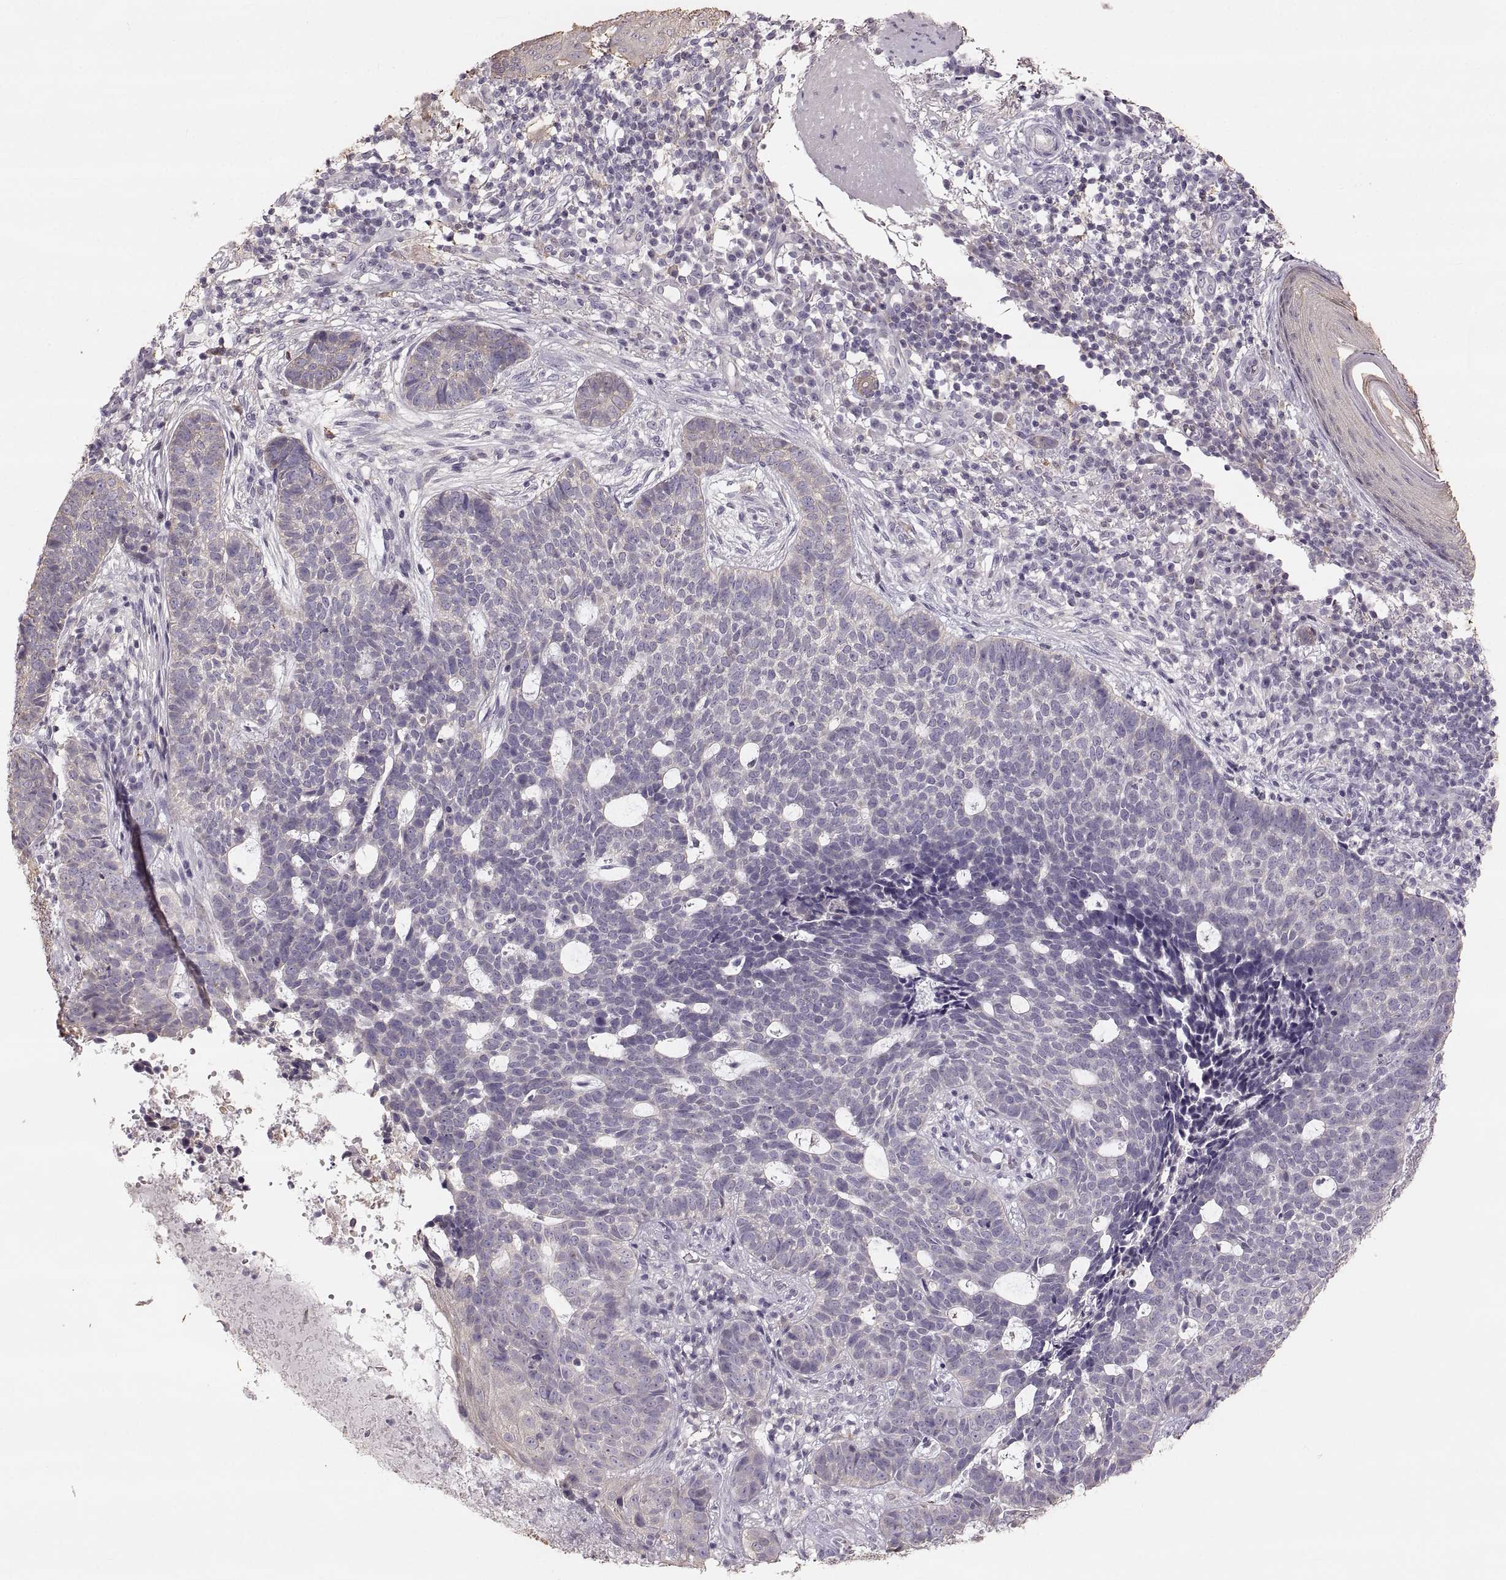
{"staining": {"intensity": "negative", "quantity": "none", "location": "none"}, "tissue": "skin cancer", "cell_type": "Tumor cells", "image_type": "cancer", "snomed": [{"axis": "morphology", "description": "Basal cell carcinoma"}, {"axis": "topography", "description": "Skin"}], "caption": "DAB immunohistochemical staining of skin cancer (basal cell carcinoma) reveals no significant positivity in tumor cells. Brightfield microscopy of immunohistochemistry stained with DAB (brown) and hematoxylin (blue), captured at high magnification.", "gene": "RUNDC3A", "patient": {"sex": "female", "age": 69}}